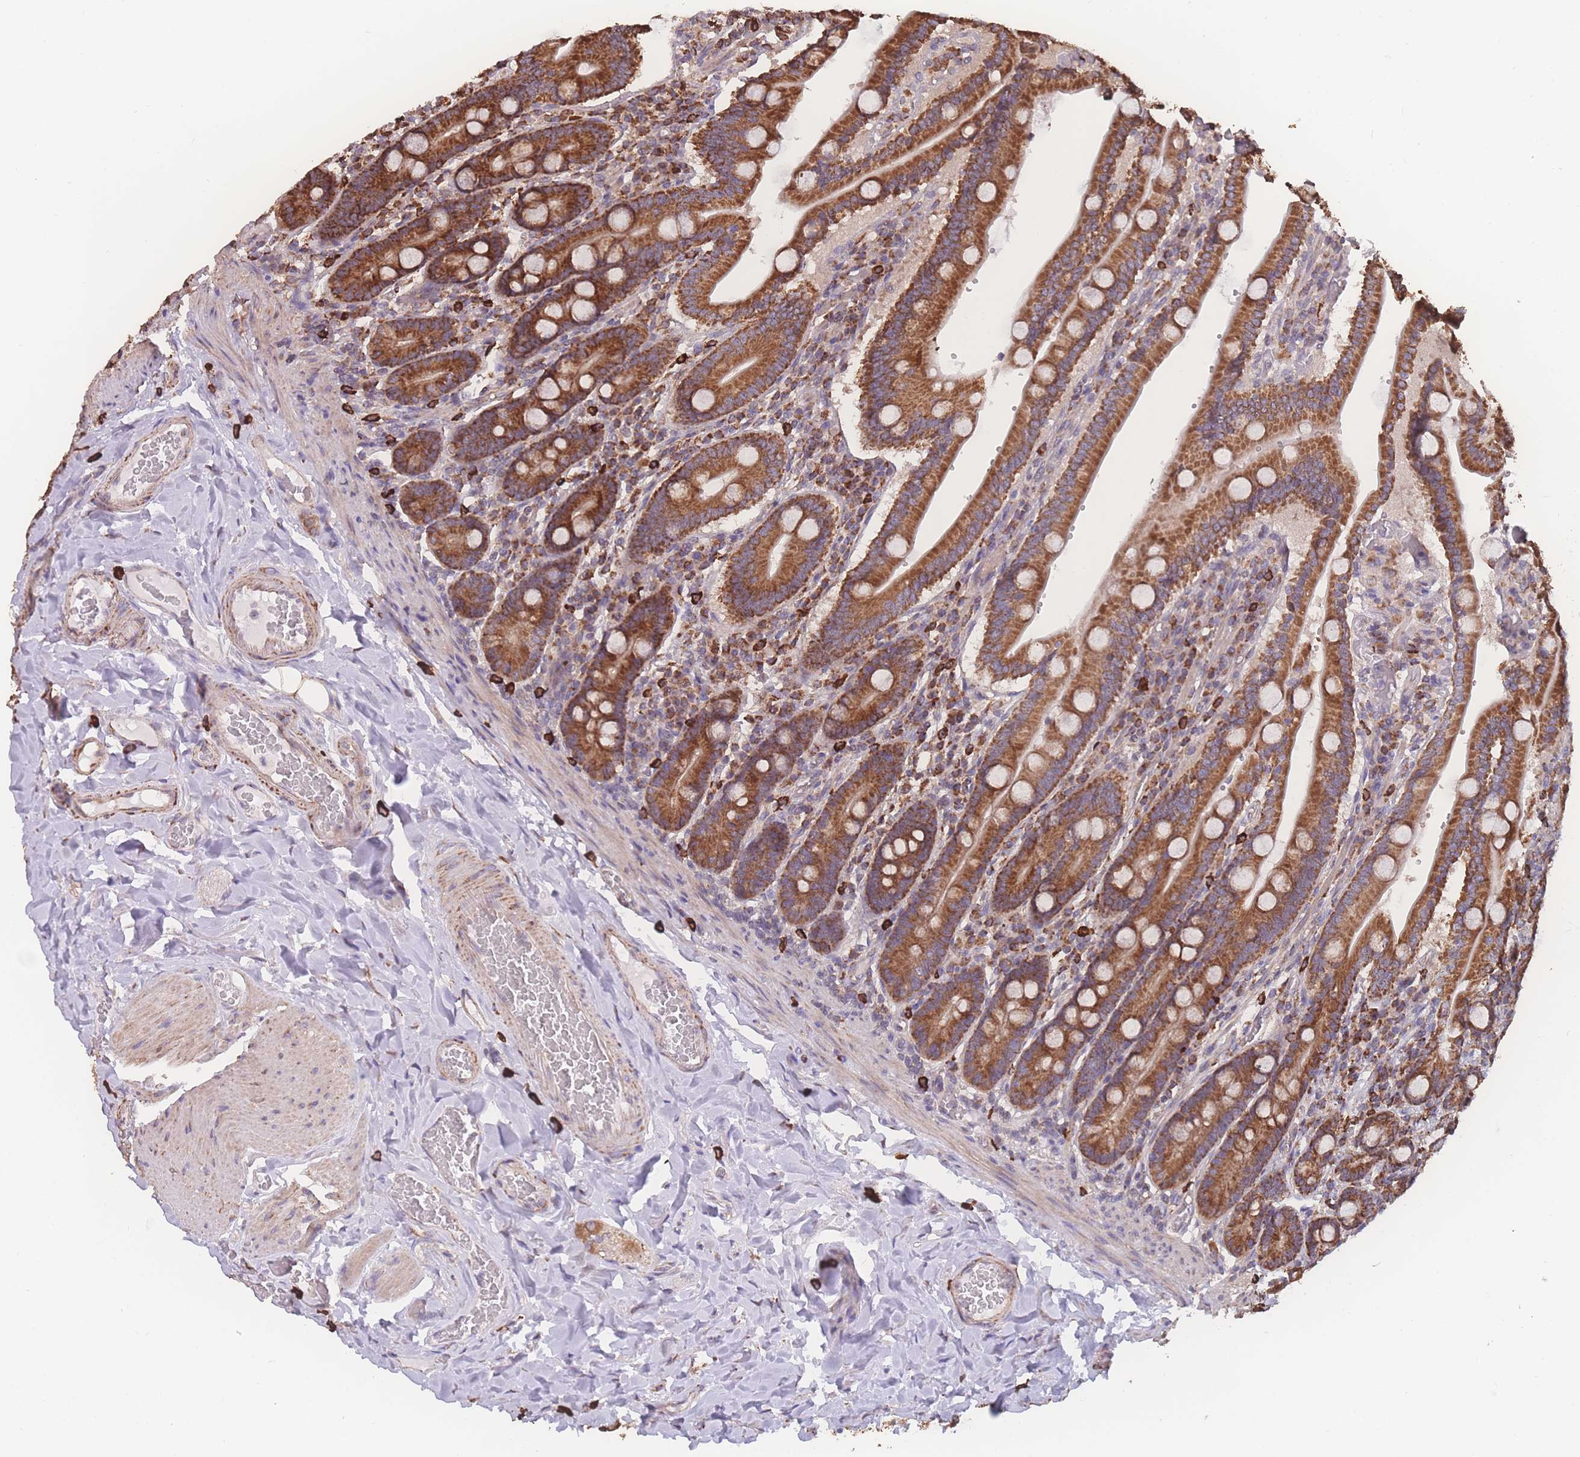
{"staining": {"intensity": "strong", "quantity": ">75%", "location": "cytoplasmic/membranous"}, "tissue": "duodenum", "cell_type": "Glandular cells", "image_type": "normal", "snomed": [{"axis": "morphology", "description": "Normal tissue, NOS"}, {"axis": "topography", "description": "Duodenum"}], "caption": "High-magnification brightfield microscopy of normal duodenum stained with DAB (brown) and counterstained with hematoxylin (blue). glandular cells exhibit strong cytoplasmic/membranous expression is appreciated in about>75% of cells. The protein is stained brown, and the nuclei are stained in blue (DAB (3,3'-diaminobenzidine) IHC with brightfield microscopy, high magnification).", "gene": "SGSM3", "patient": {"sex": "female", "age": 62}}